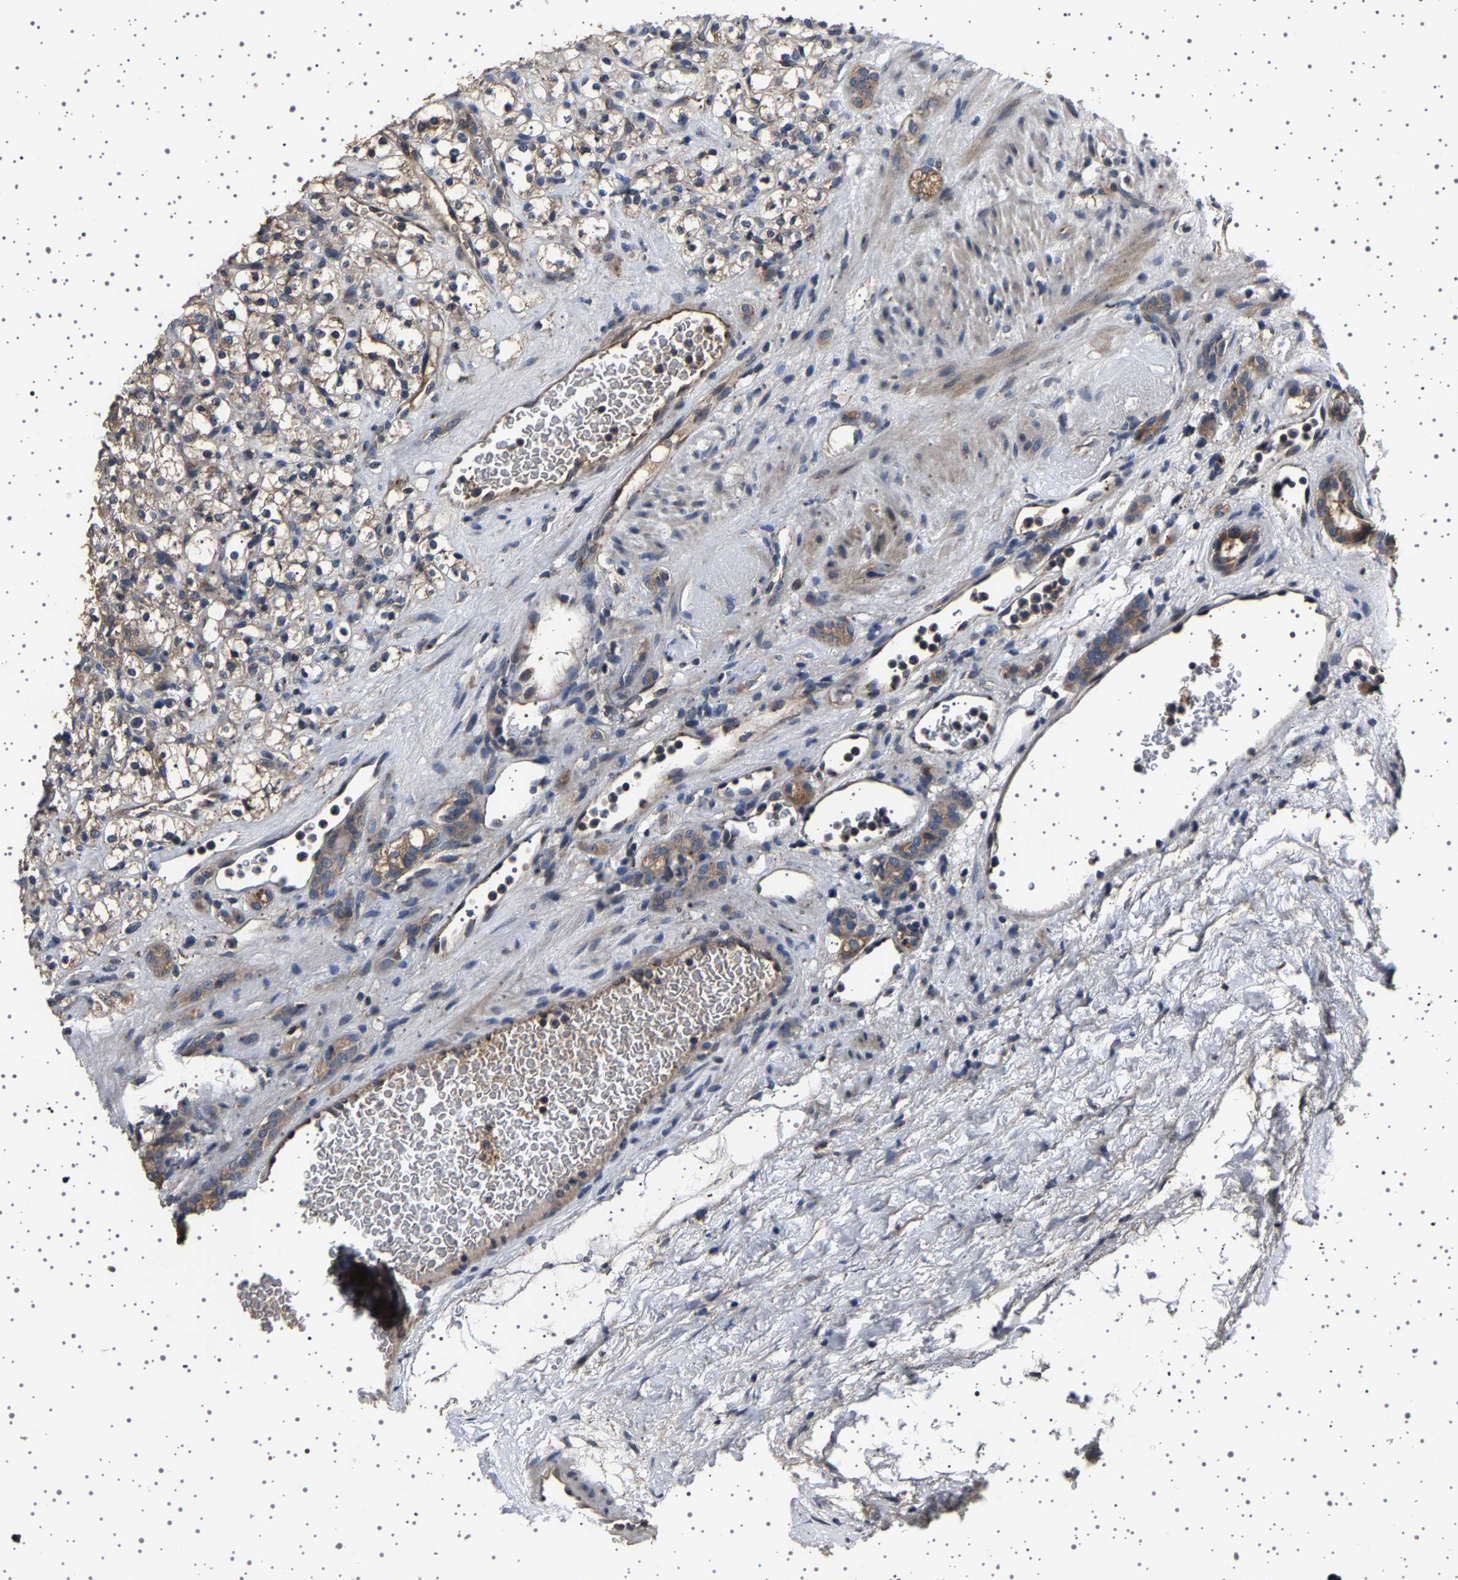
{"staining": {"intensity": "weak", "quantity": "<25%", "location": "cytoplasmic/membranous"}, "tissue": "renal cancer", "cell_type": "Tumor cells", "image_type": "cancer", "snomed": [{"axis": "morphology", "description": "Normal tissue, NOS"}, {"axis": "morphology", "description": "Adenocarcinoma, NOS"}, {"axis": "topography", "description": "Kidney"}], "caption": "Tumor cells are negative for brown protein staining in renal adenocarcinoma.", "gene": "NCKAP1", "patient": {"sex": "female", "age": 72}}